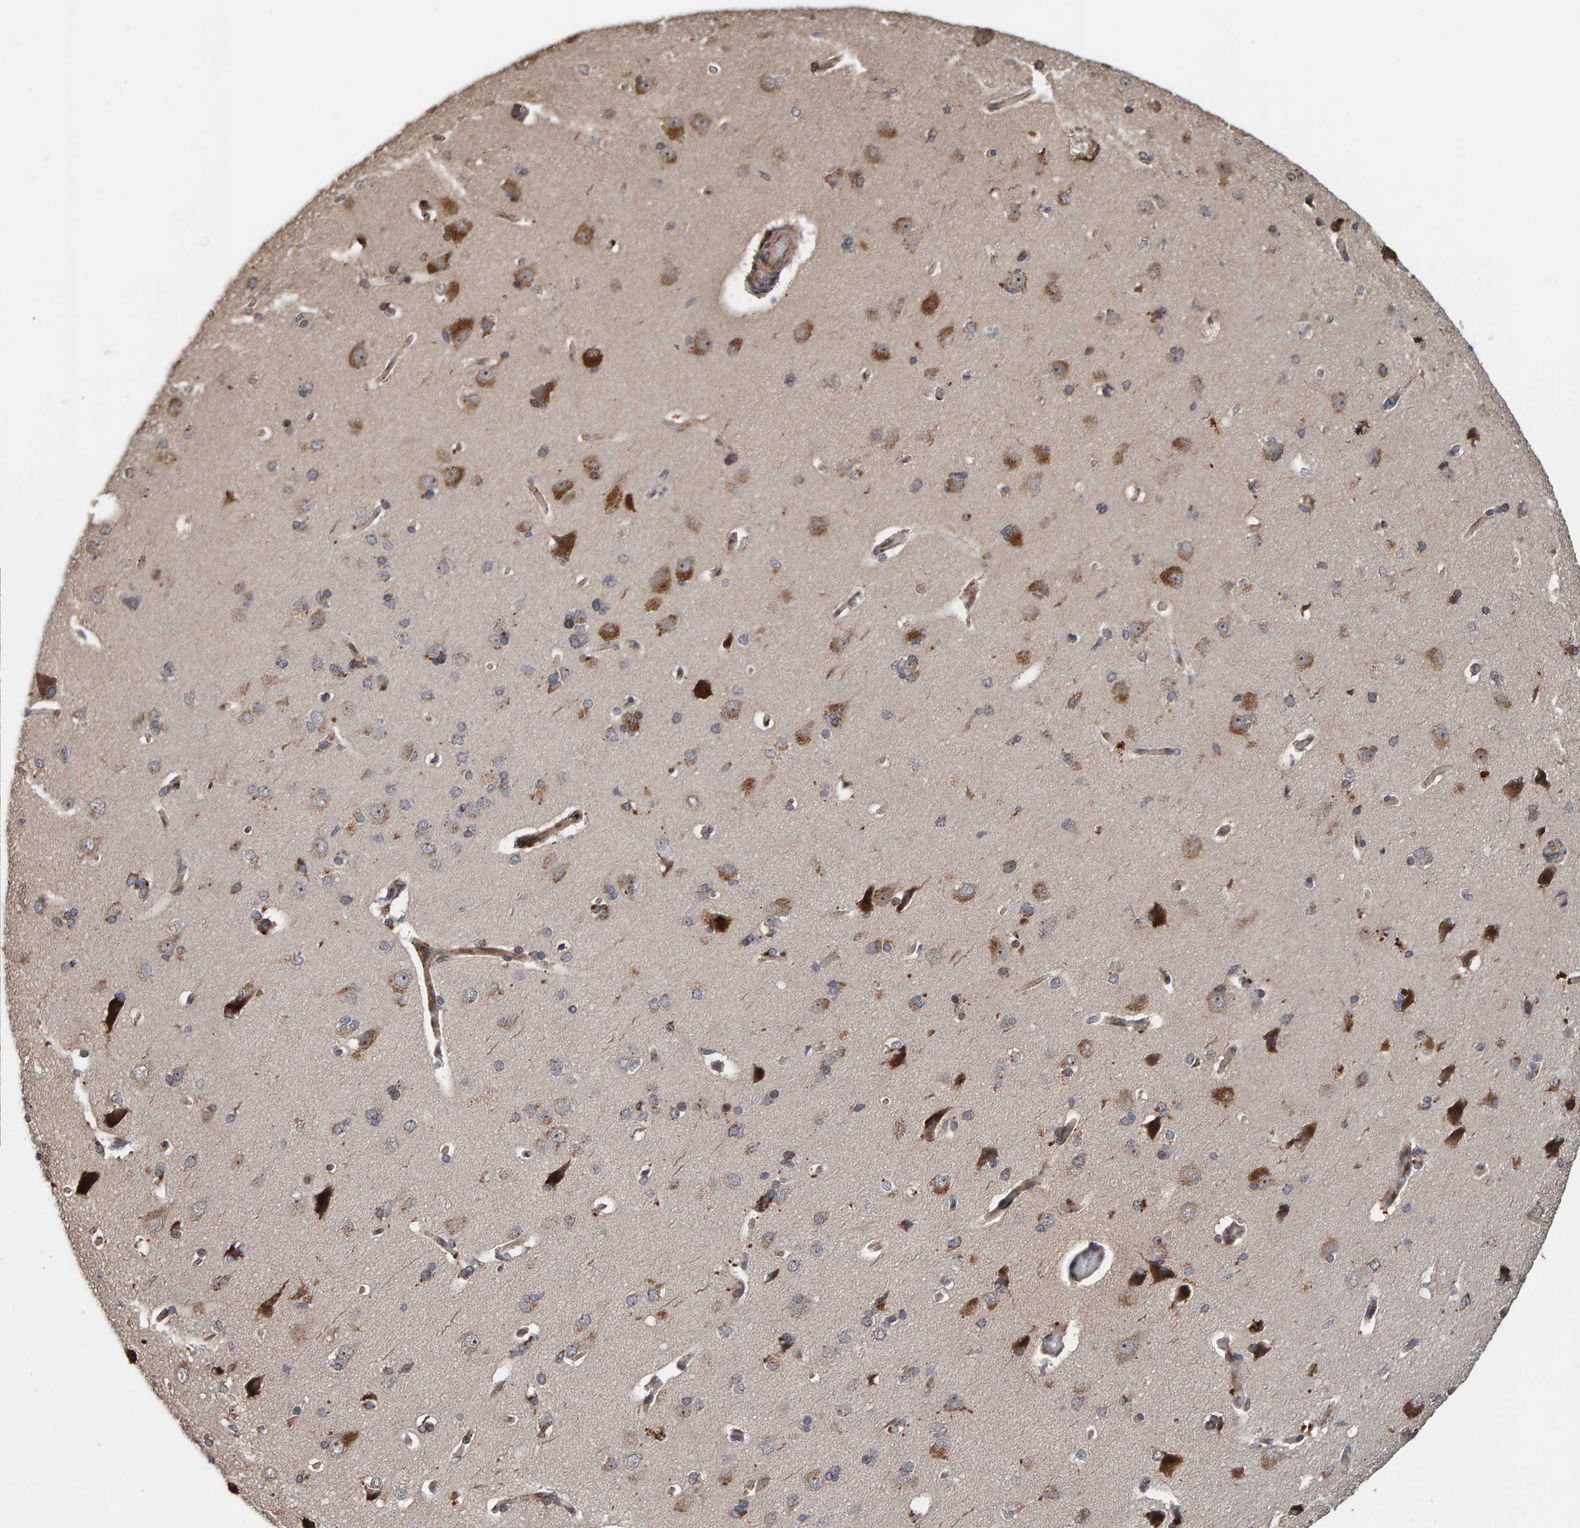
{"staining": {"intensity": "moderate", "quantity": ">75%", "location": "cytoplasmic/membranous"}, "tissue": "cerebral cortex", "cell_type": "Endothelial cells", "image_type": "normal", "snomed": [{"axis": "morphology", "description": "Normal tissue, NOS"}, {"axis": "topography", "description": "Cerebral cortex"}], "caption": "There is medium levels of moderate cytoplasmic/membranous expression in endothelial cells of unremarkable cerebral cortex, as demonstrated by immunohistochemical staining (brown color).", "gene": "CCDC25", "patient": {"sex": "male", "age": 62}}